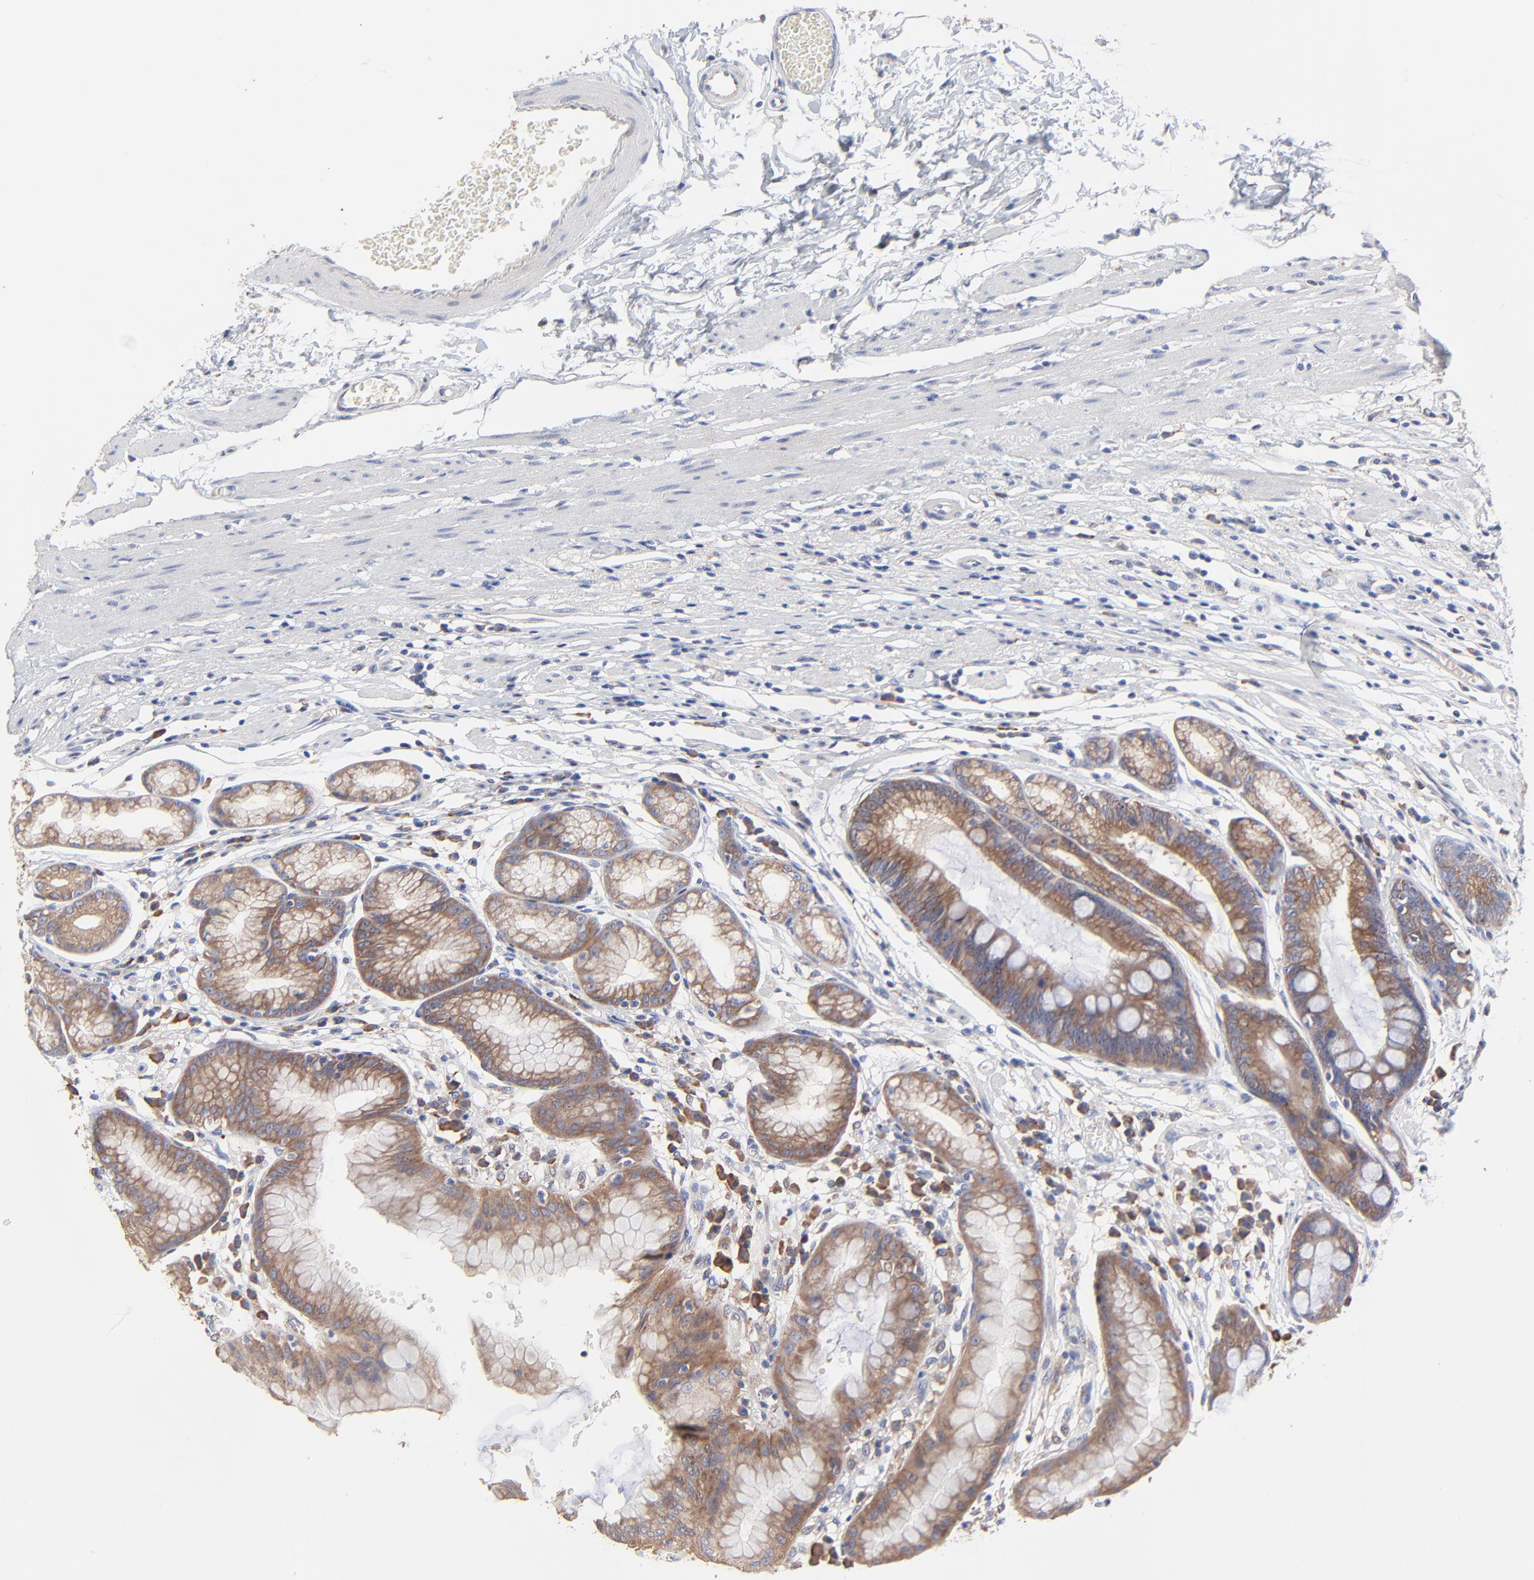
{"staining": {"intensity": "moderate", "quantity": ">75%", "location": "cytoplasmic/membranous"}, "tissue": "stomach", "cell_type": "Glandular cells", "image_type": "normal", "snomed": [{"axis": "morphology", "description": "Normal tissue, NOS"}, {"axis": "morphology", "description": "Inflammation, NOS"}, {"axis": "topography", "description": "Stomach, lower"}], "caption": "Brown immunohistochemical staining in normal human stomach displays moderate cytoplasmic/membranous staining in about >75% of glandular cells.", "gene": "PPFIBP2", "patient": {"sex": "male", "age": 59}}